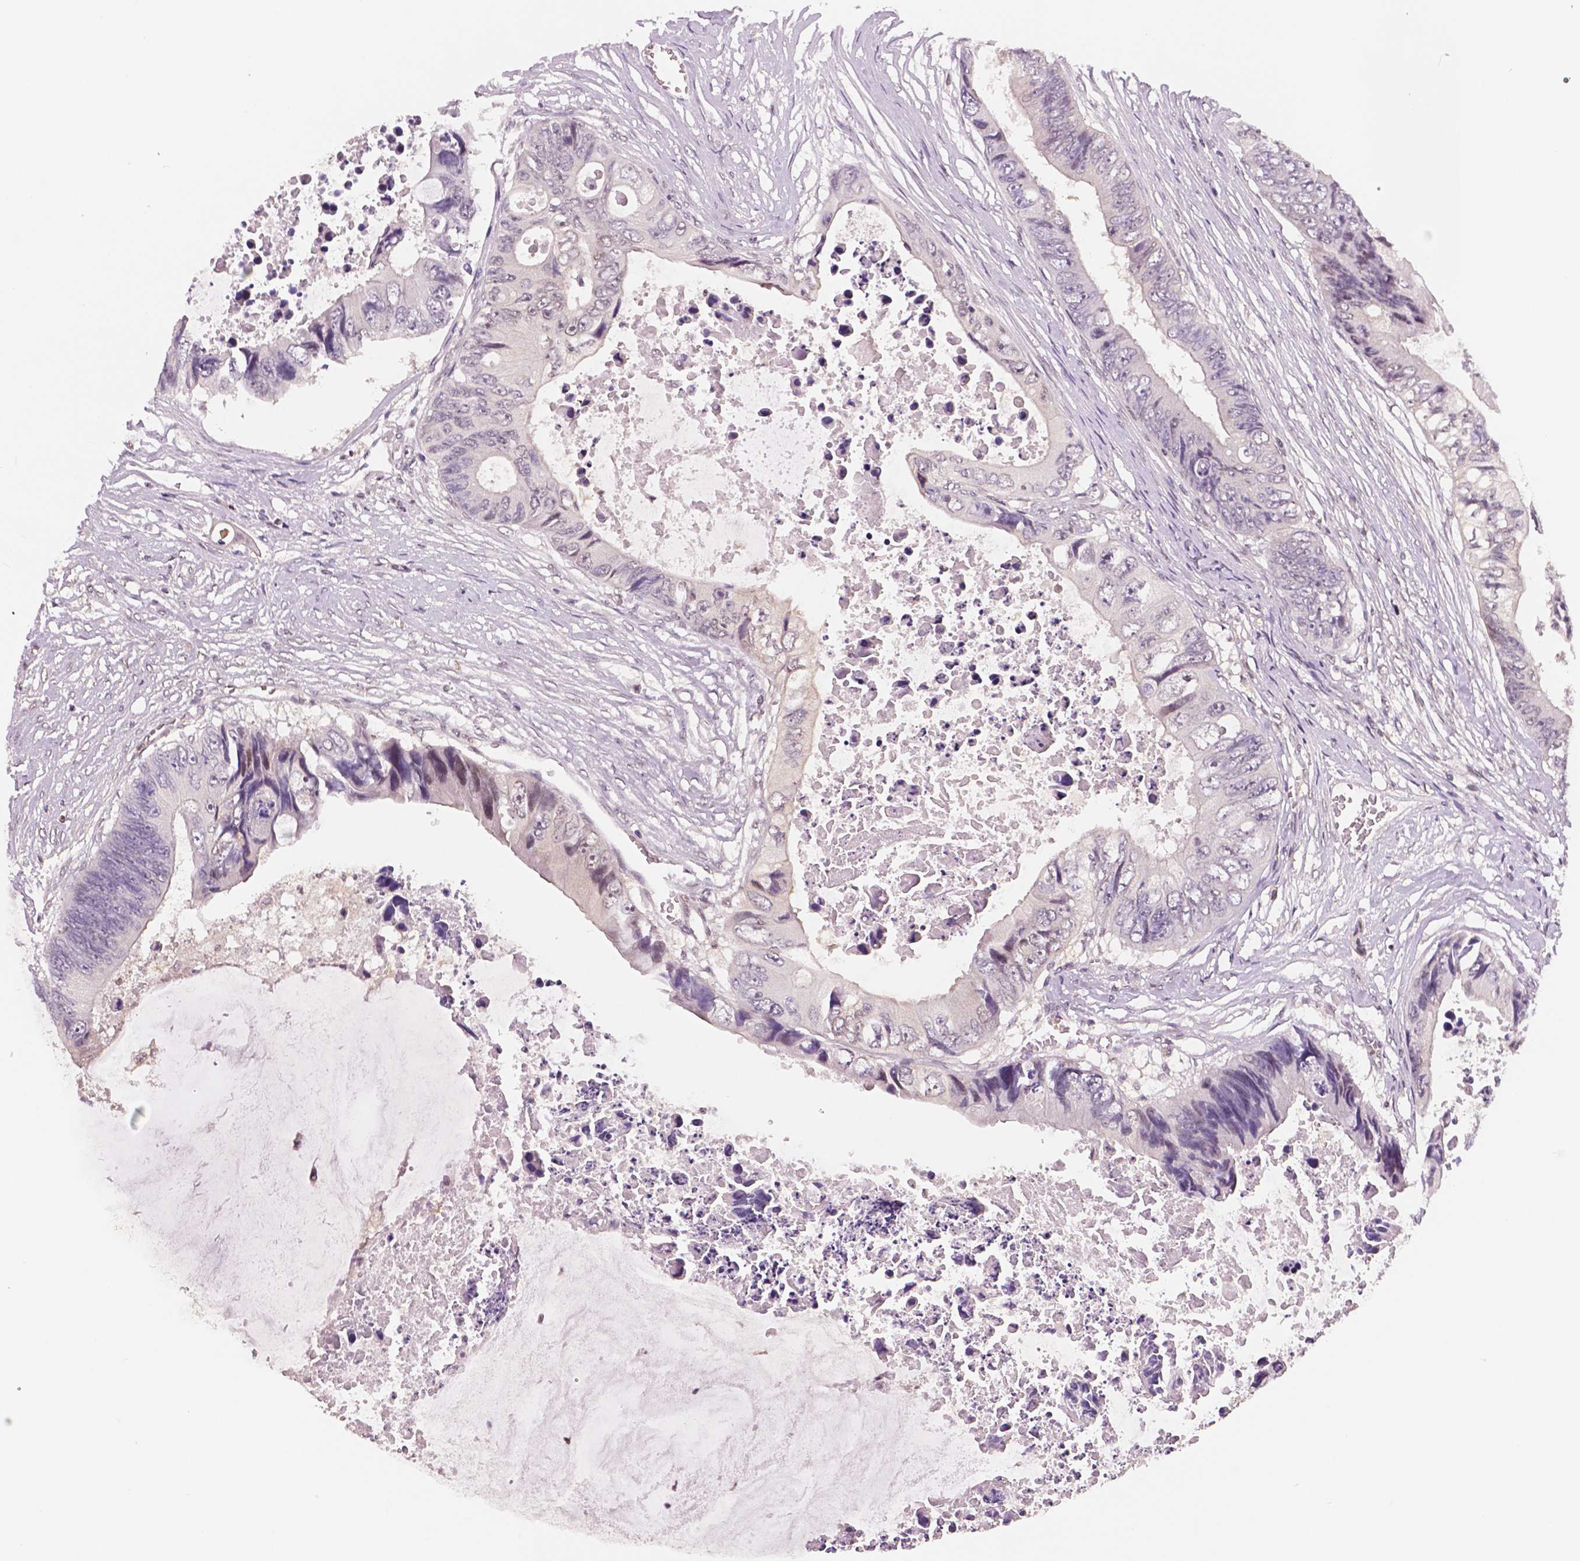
{"staining": {"intensity": "negative", "quantity": "none", "location": "none"}, "tissue": "colorectal cancer", "cell_type": "Tumor cells", "image_type": "cancer", "snomed": [{"axis": "morphology", "description": "Adenocarcinoma, NOS"}, {"axis": "topography", "description": "Rectum"}], "caption": "This image is of colorectal cancer (adenocarcinoma) stained with IHC to label a protein in brown with the nuclei are counter-stained blue. There is no expression in tumor cells.", "gene": "STAT3", "patient": {"sex": "male", "age": 63}}